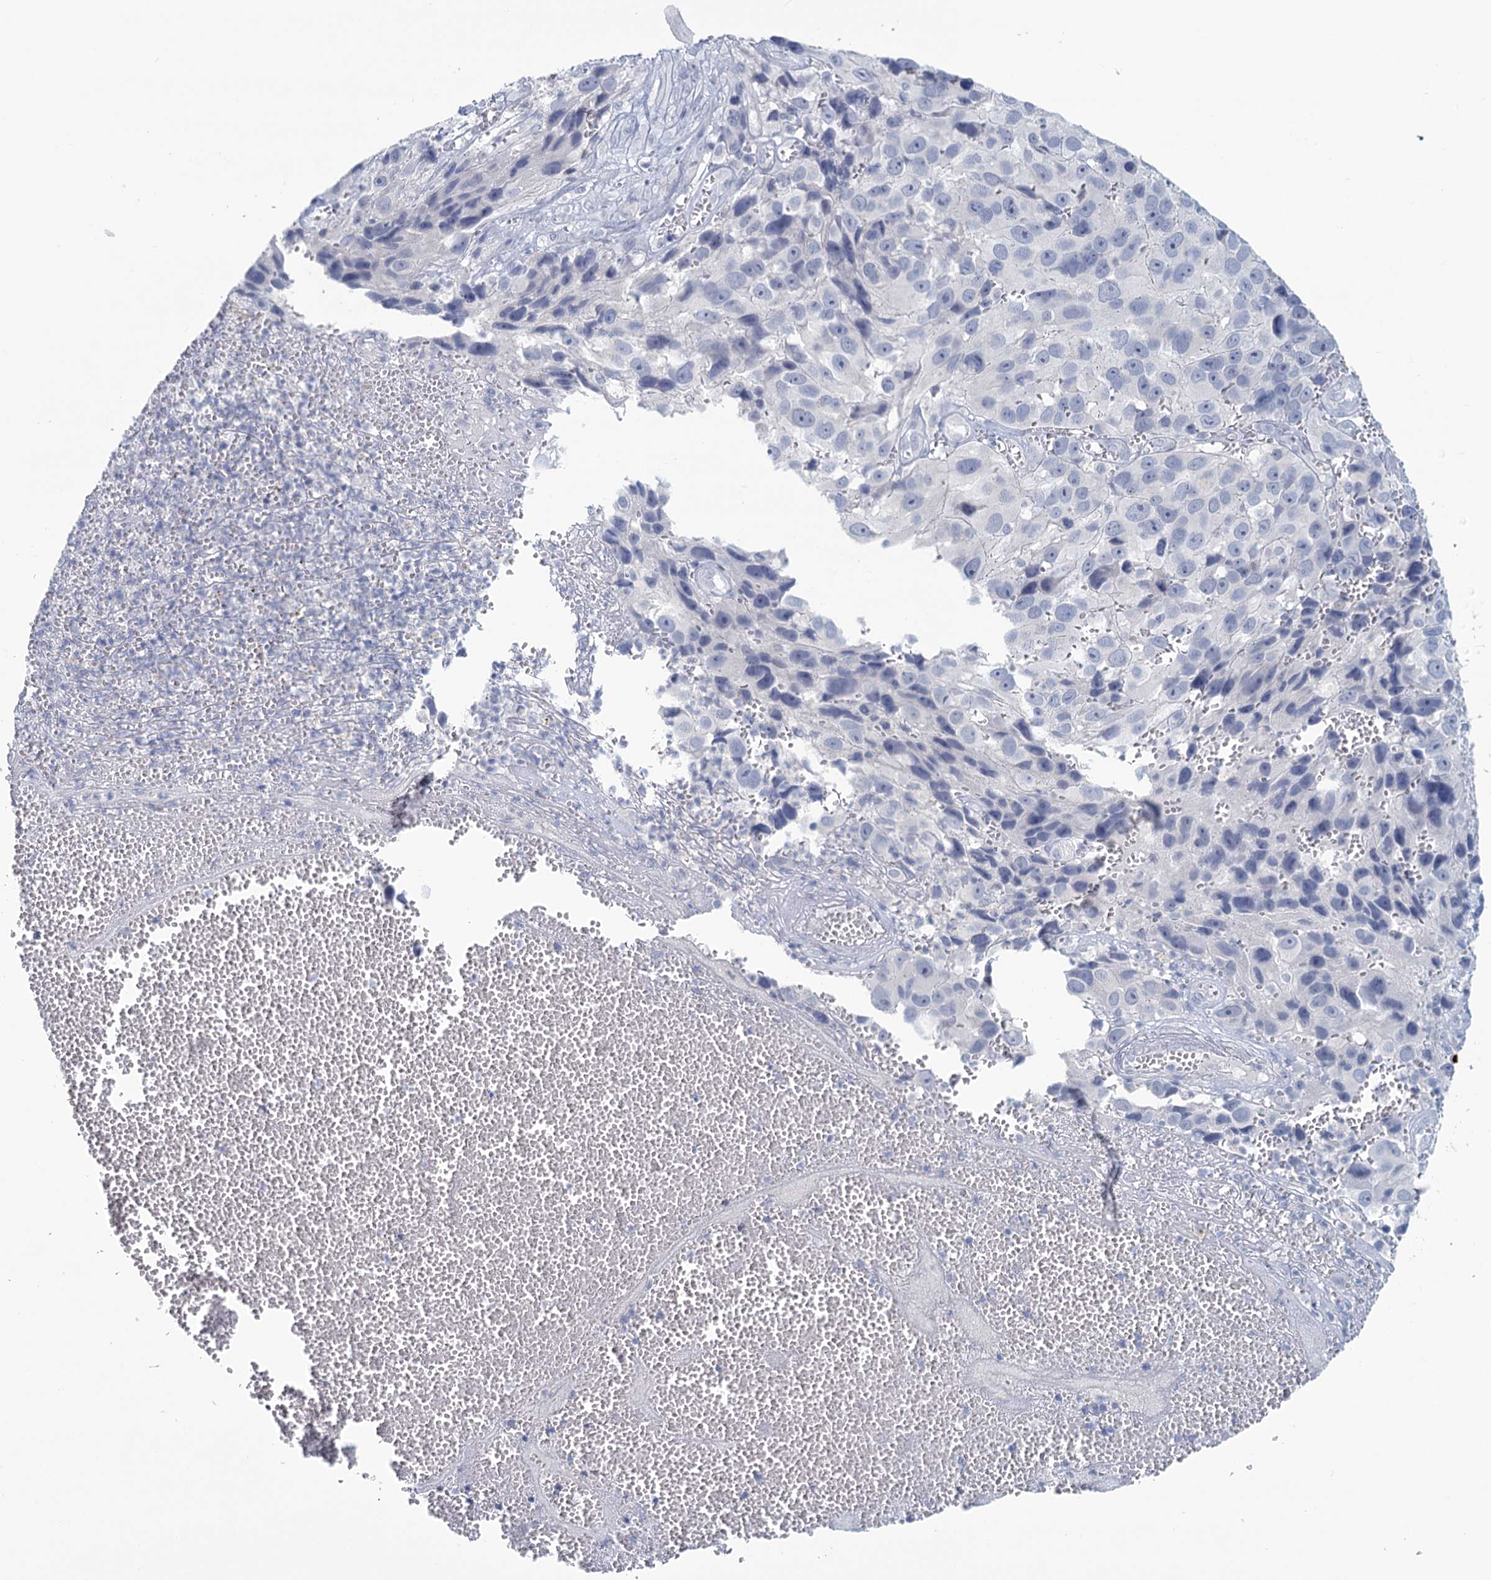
{"staining": {"intensity": "negative", "quantity": "none", "location": "none"}, "tissue": "melanoma", "cell_type": "Tumor cells", "image_type": "cancer", "snomed": [{"axis": "morphology", "description": "Malignant melanoma, NOS"}, {"axis": "topography", "description": "Skin"}], "caption": "A photomicrograph of malignant melanoma stained for a protein exhibits no brown staining in tumor cells.", "gene": "CHGA", "patient": {"sex": "male", "age": 84}}